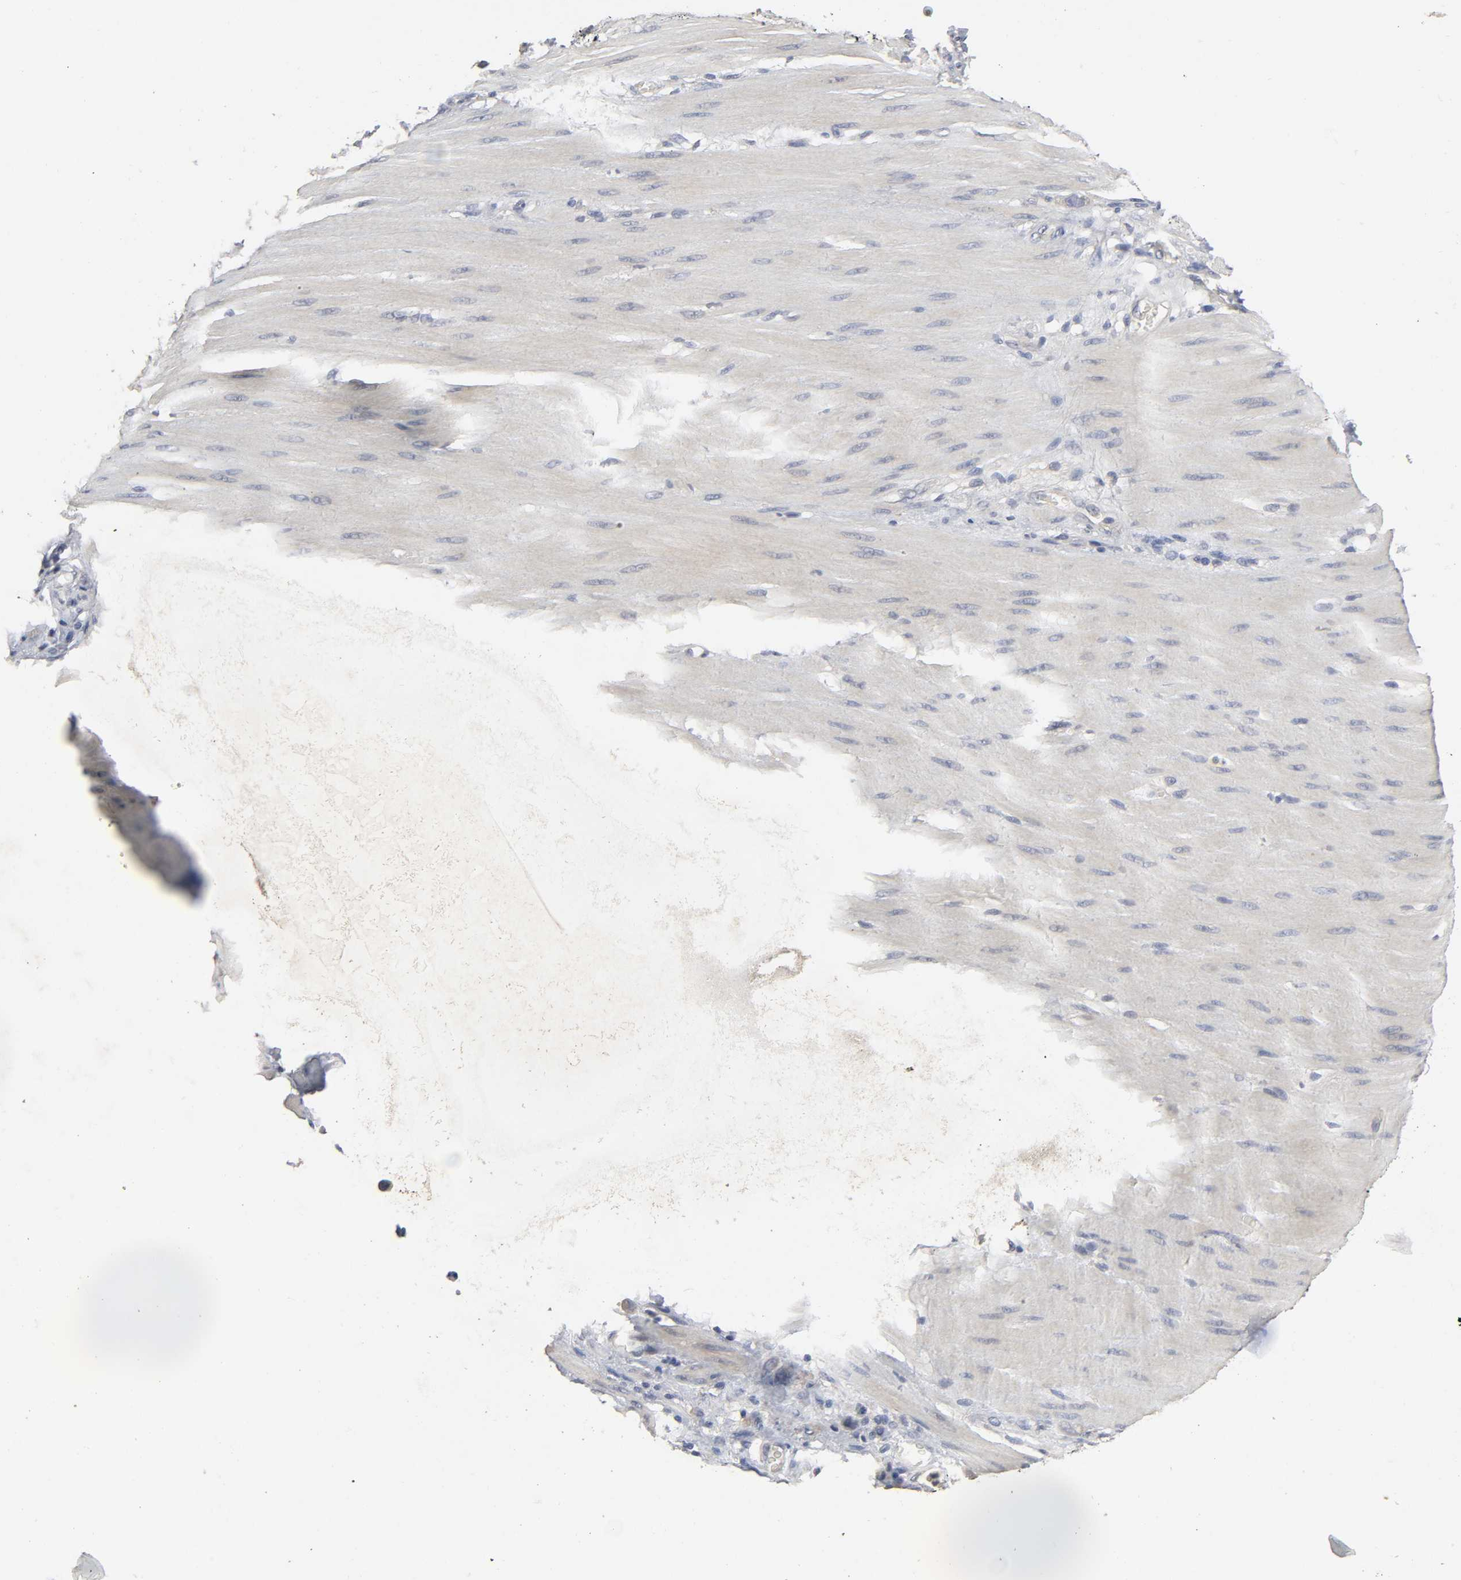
{"staining": {"intensity": "negative", "quantity": "none", "location": "none"}, "tissue": "stomach cancer", "cell_type": "Tumor cells", "image_type": "cancer", "snomed": [{"axis": "morphology", "description": "Adenocarcinoma, NOS"}, {"axis": "topography", "description": "Stomach"}], "caption": "This is an immunohistochemistry (IHC) image of stomach cancer. There is no expression in tumor cells.", "gene": "SLC10A2", "patient": {"sex": "male", "age": 82}}